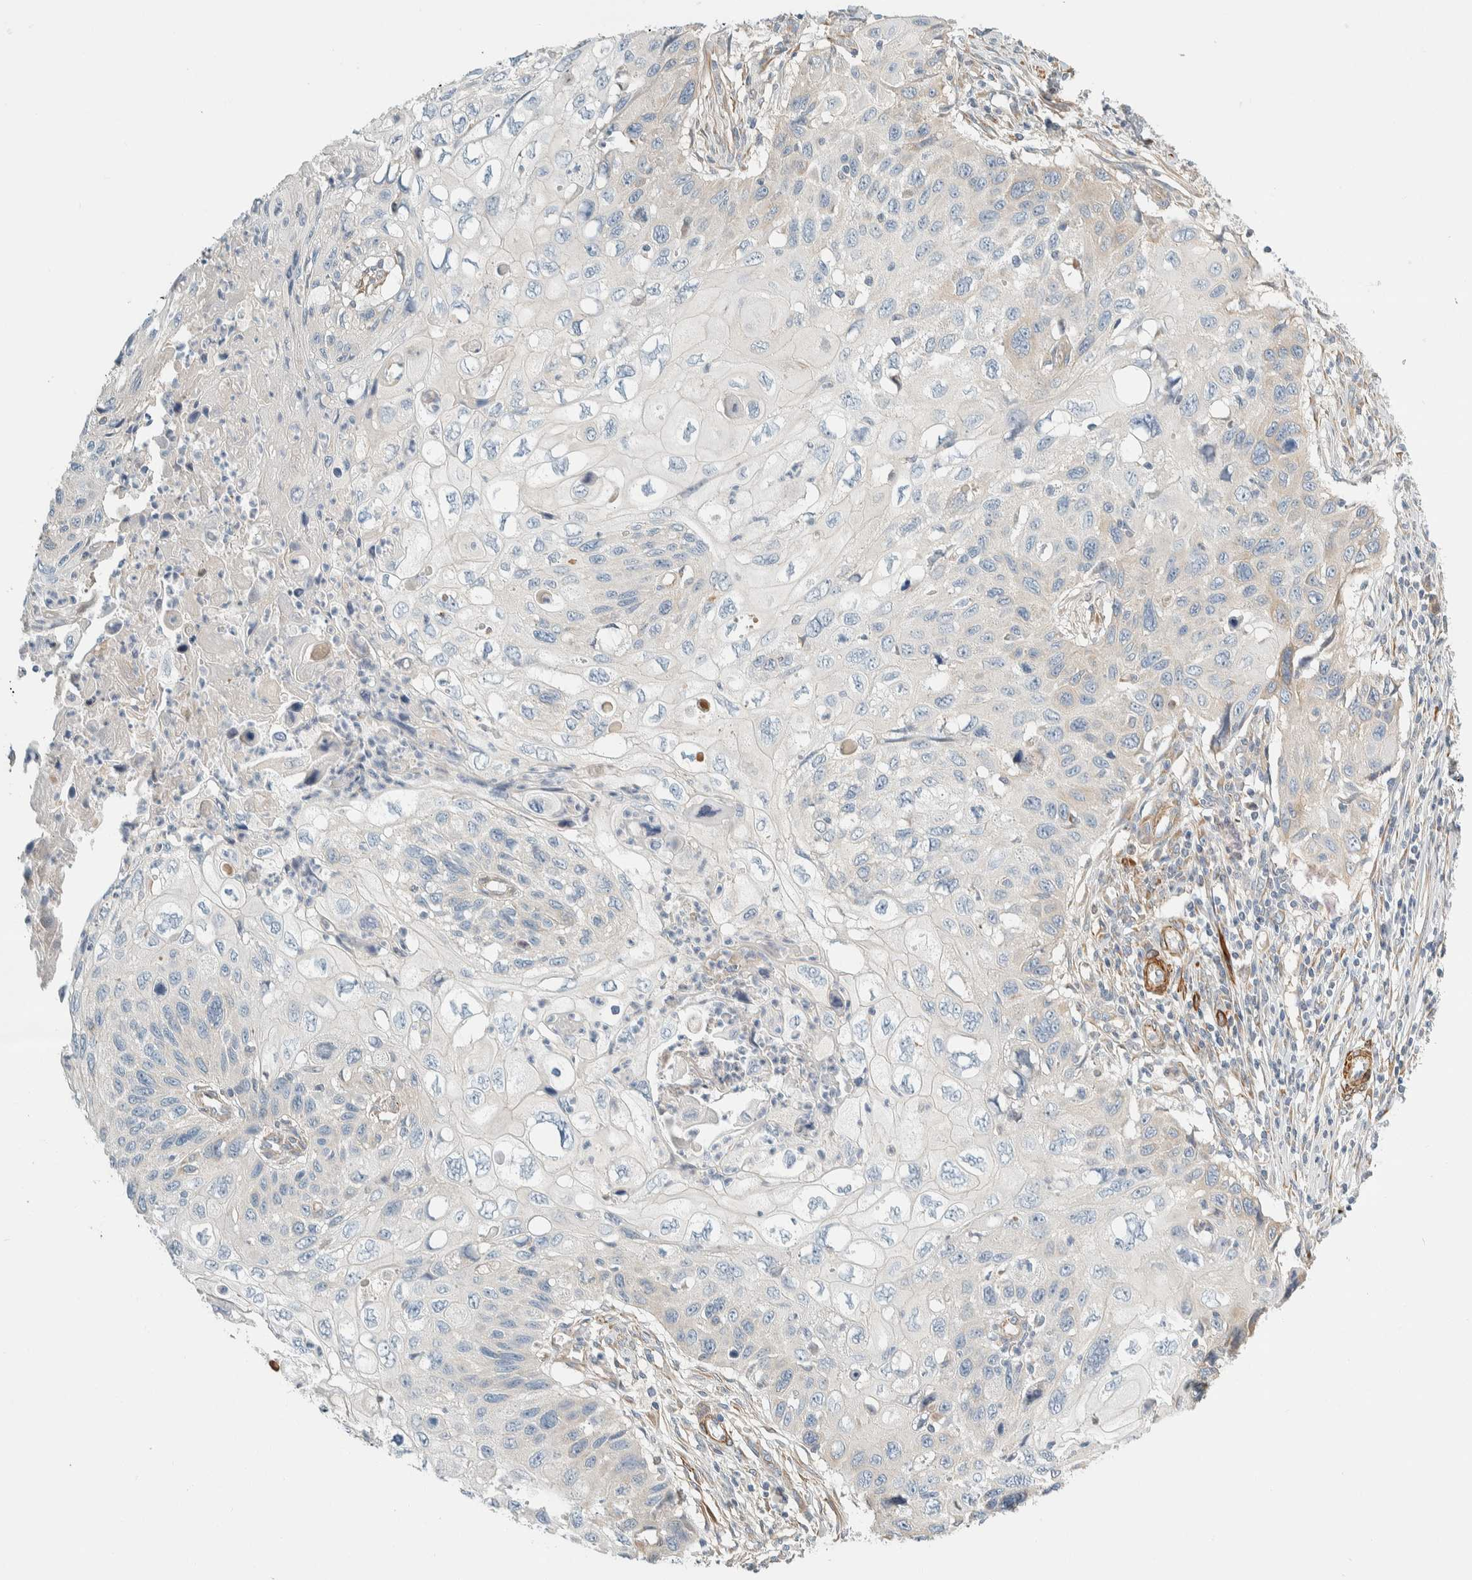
{"staining": {"intensity": "negative", "quantity": "none", "location": "none"}, "tissue": "cervical cancer", "cell_type": "Tumor cells", "image_type": "cancer", "snomed": [{"axis": "morphology", "description": "Squamous cell carcinoma, NOS"}, {"axis": "topography", "description": "Cervix"}], "caption": "Histopathology image shows no protein expression in tumor cells of squamous cell carcinoma (cervical) tissue.", "gene": "CDR2", "patient": {"sex": "female", "age": 70}}